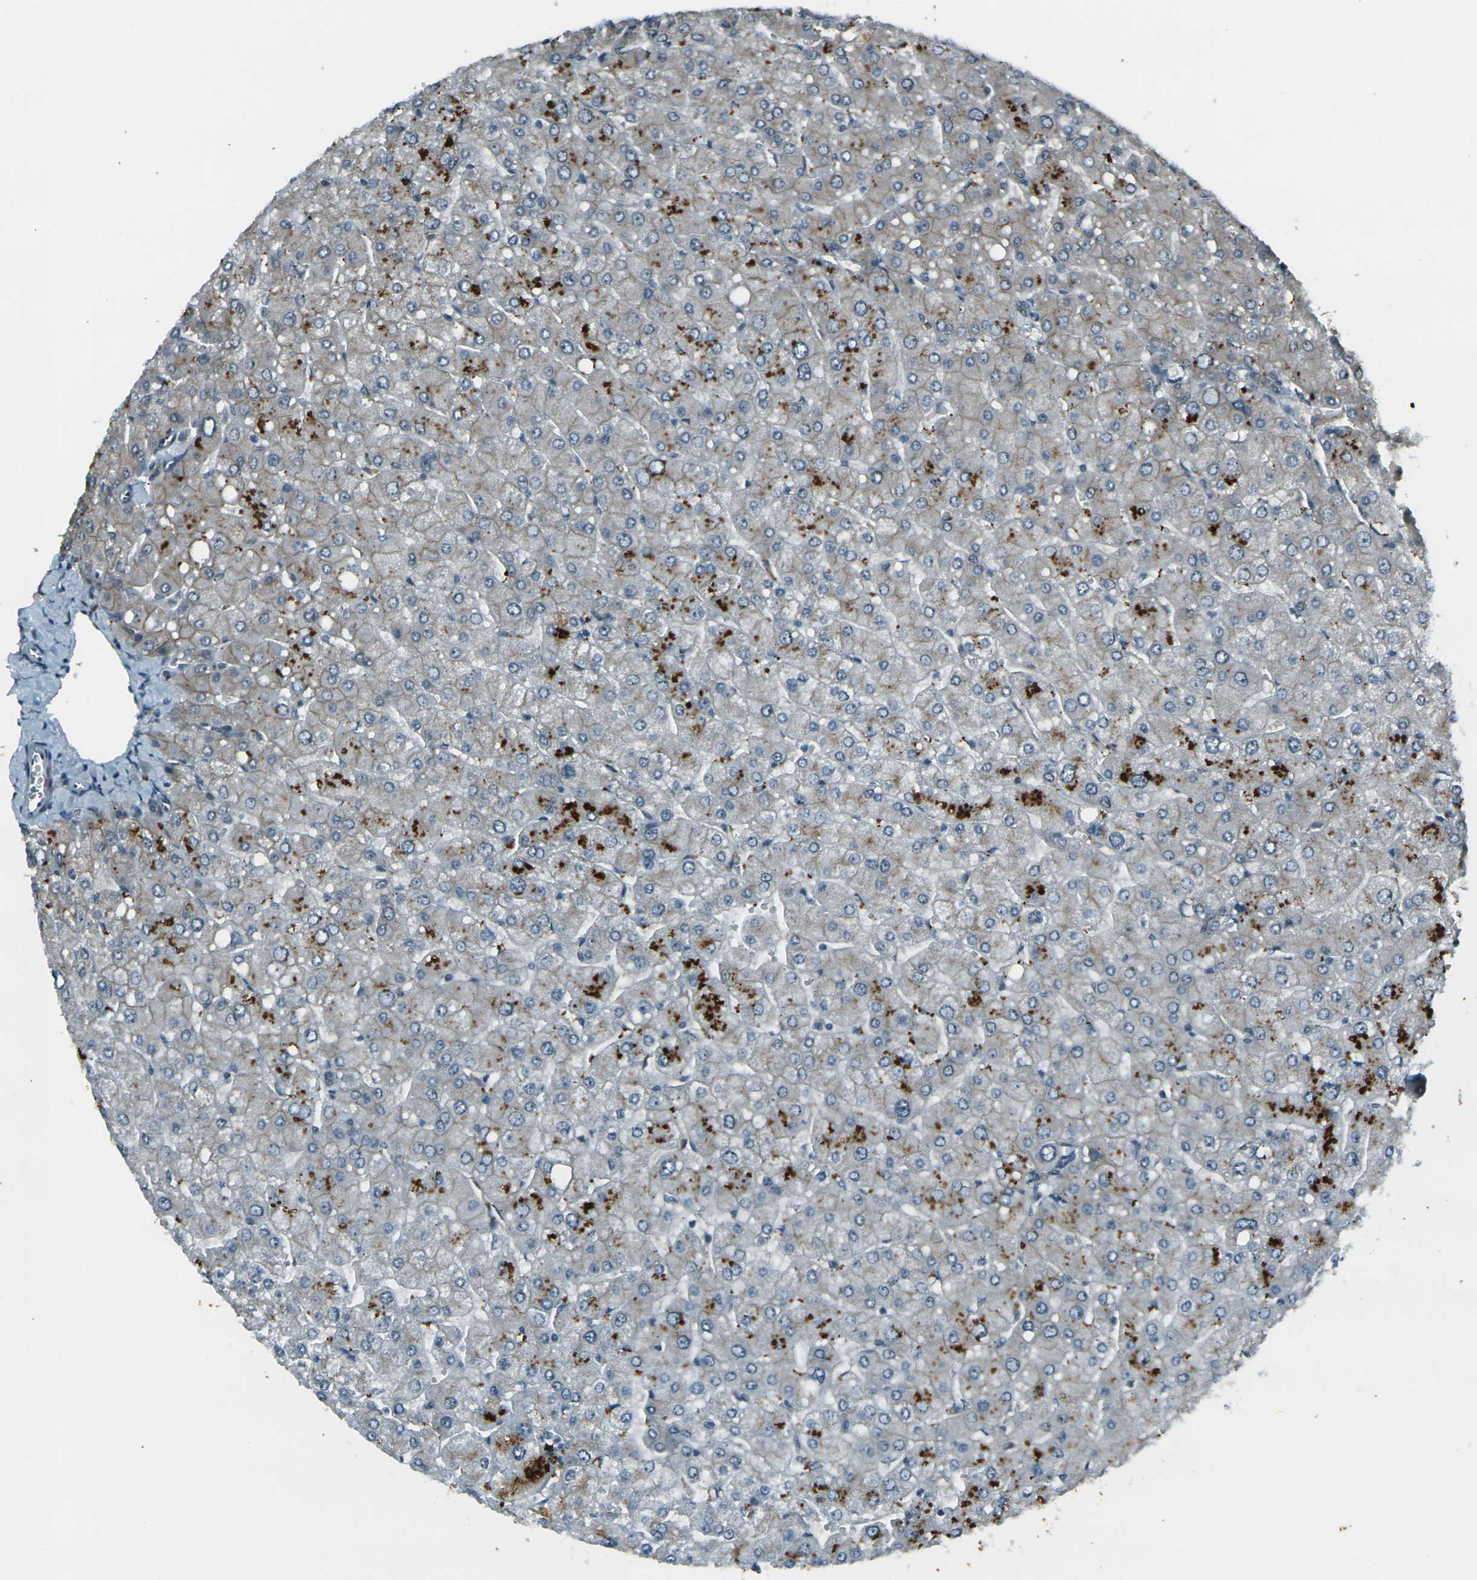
{"staining": {"intensity": "weak", "quantity": ">75%", "location": "cytoplasmic/membranous"}, "tissue": "liver", "cell_type": "Cholangiocytes", "image_type": "normal", "snomed": [{"axis": "morphology", "description": "Normal tissue, NOS"}, {"axis": "topography", "description": "Liver"}], "caption": "The histopathology image shows immunohistochemical staining of unremarkable liver. There is weak cytoplasmic/membranous expression is seen in about >75% of cholangiocytes. The staining was performed using DAB, with brown indicating positive protein expression. Nuclei are stained blue with hematoxylin.", "gene": "GPR19", "patient": {"sex": "male", "age": 55}}